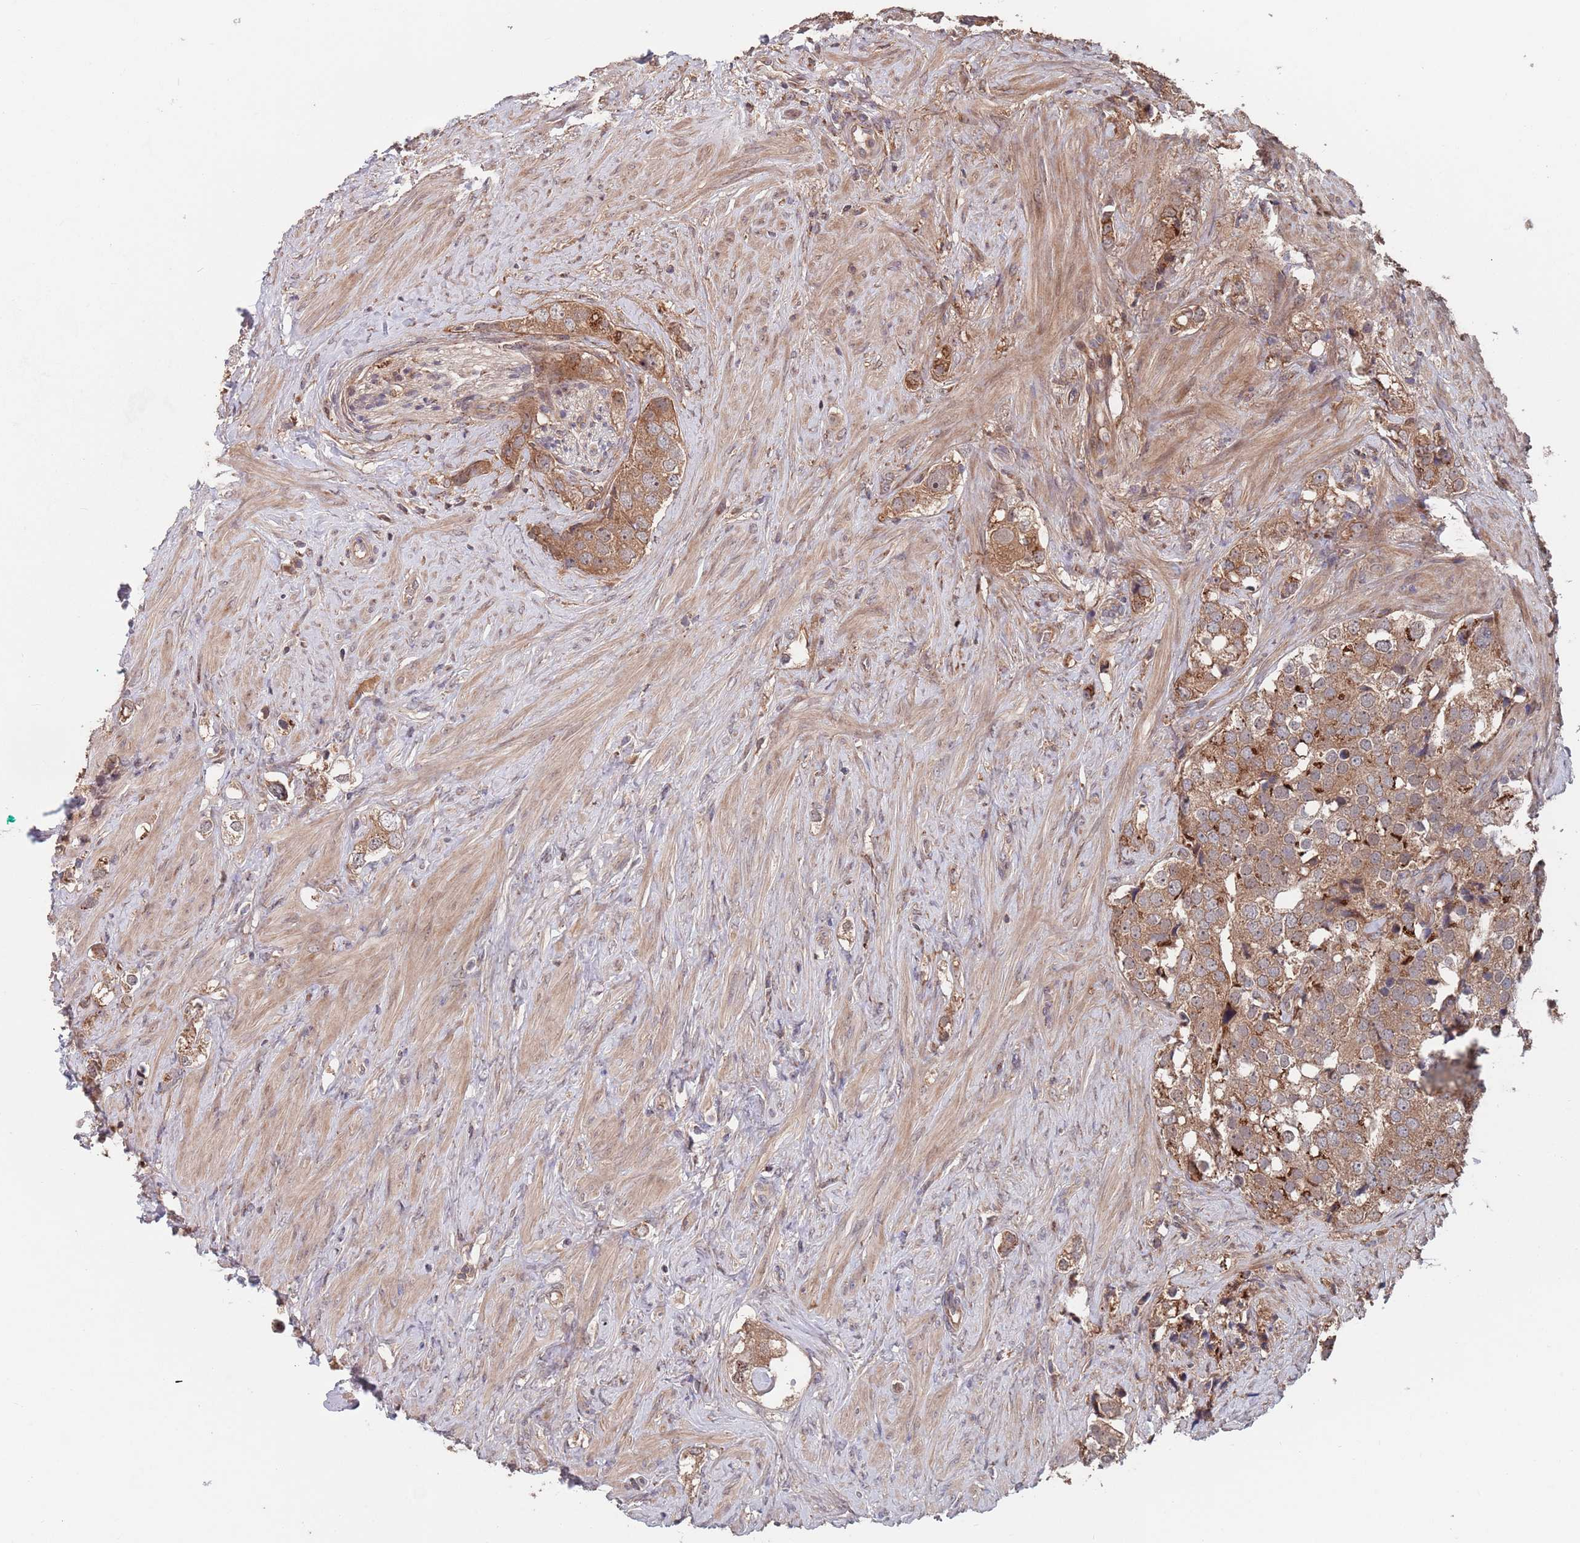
{"staining": {"intensity": "moderate", "quantity": ">75%", "location": "cytoplasmic/membranous"}, "tissue": "prostate cancer", "cell_type": "Tumor cells", "image_type": "cancer", "snomed": [{"axis": "morphology", "description": "Adenocarcinoma, High grade"}, {"axis": "topography", "description": "Prostate"}], "caption": "A brown stain shows moderate cytoplasmic/membranous staining of a protein in prostate cancer (adenocarcinoma (high-grade)) tumor cells.", "gene": "UNC45A", "patient": {"sex": "male", "age": 49}}